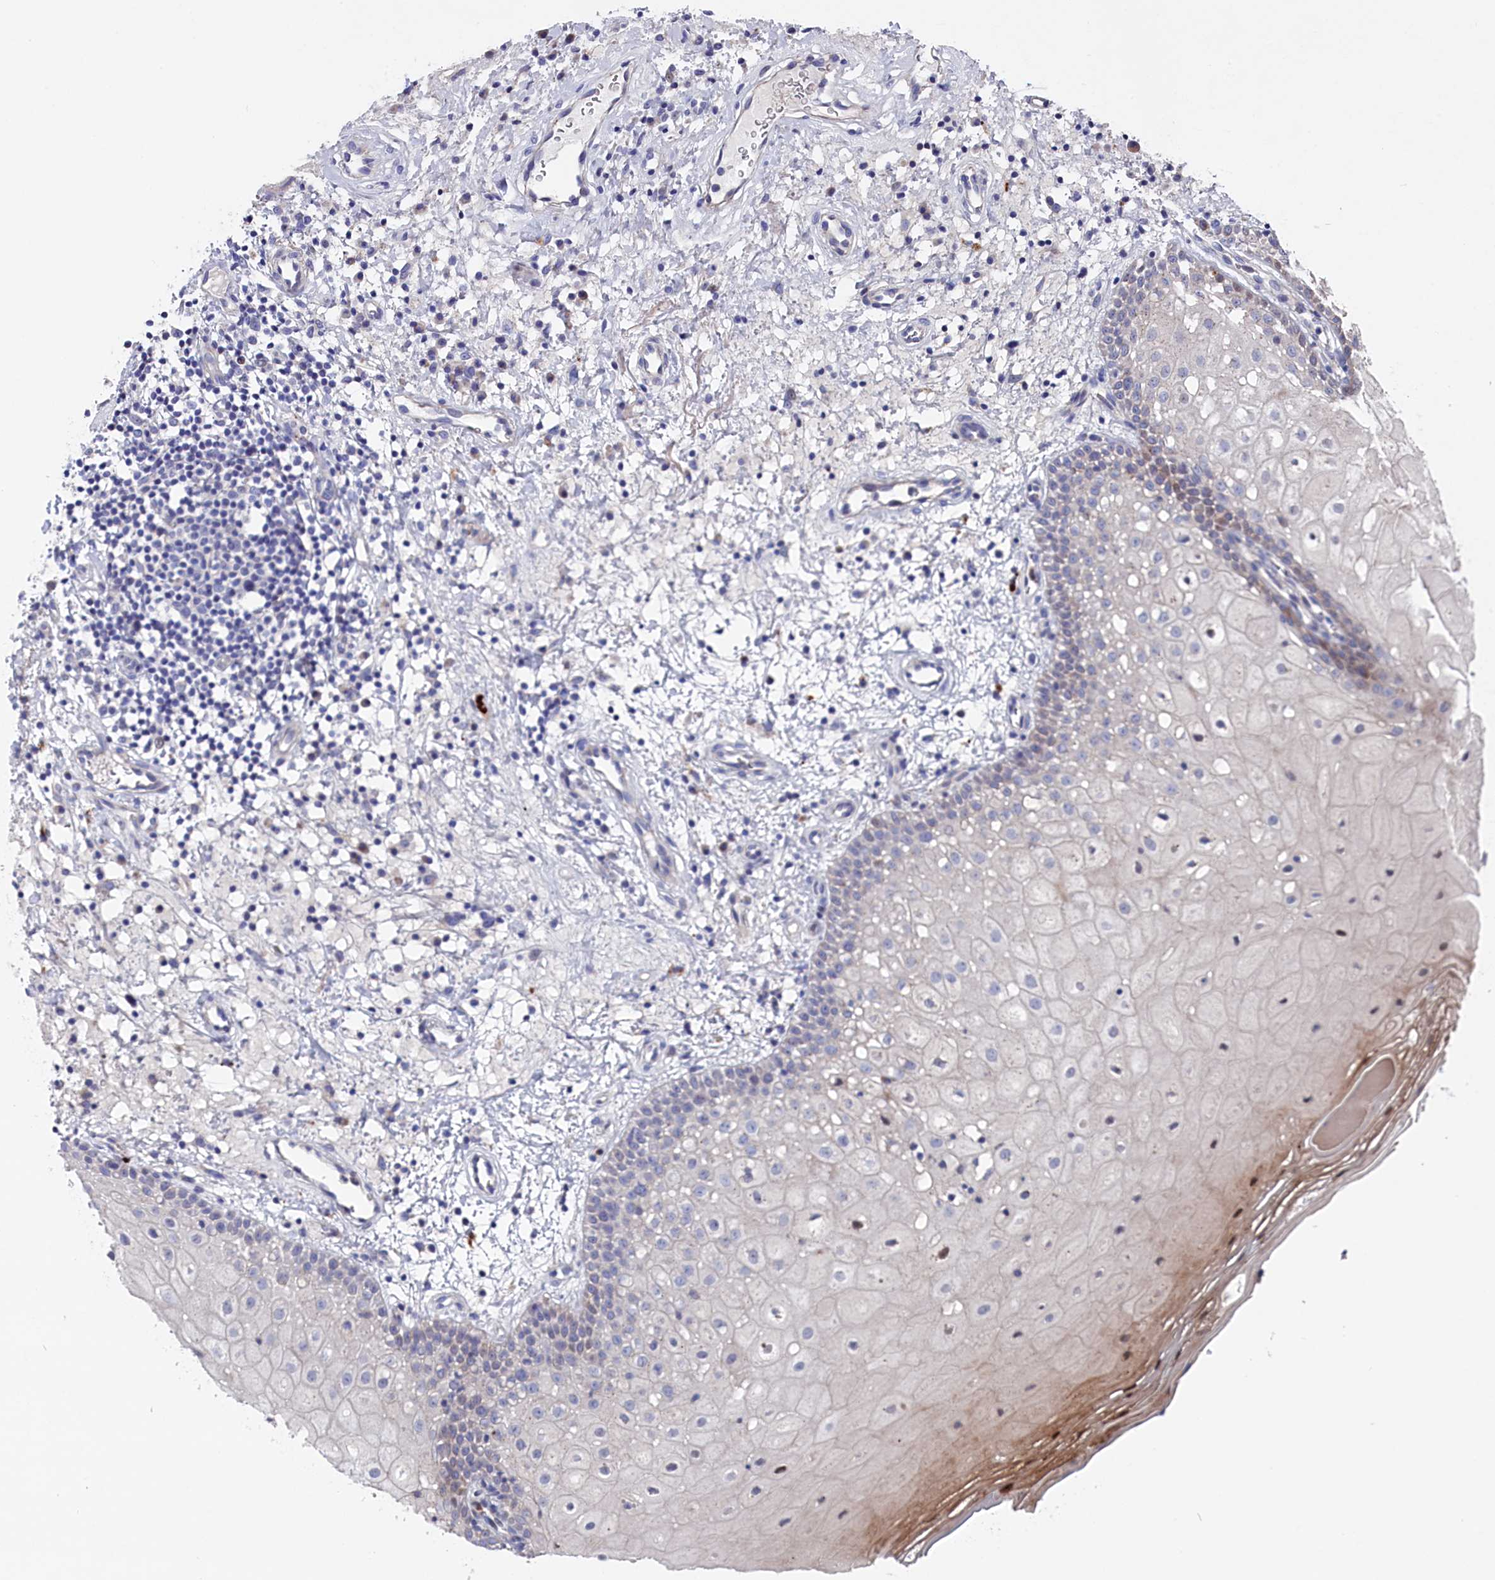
{"staining": {"intensity": "strong", "quantity": "<25%", "location": "cytoplasmic/membranous"}, "tissue": "oral mucosa", "cell_type": "Squamous epithelial cells", "image_type": "normal", "snomed": [{"axis": "morphology", "description": "Normal tissue, NOS"}, {"axis": "topography", "description": "Oral tissue"}], "caption": "Benign oral mucosa demonstrates strong cytoplasmic/membranous staining in approximately <25% of squamous epithelial cells.", "gene": "NUDT7", "patient": {"sex": "male", "age": 74}}